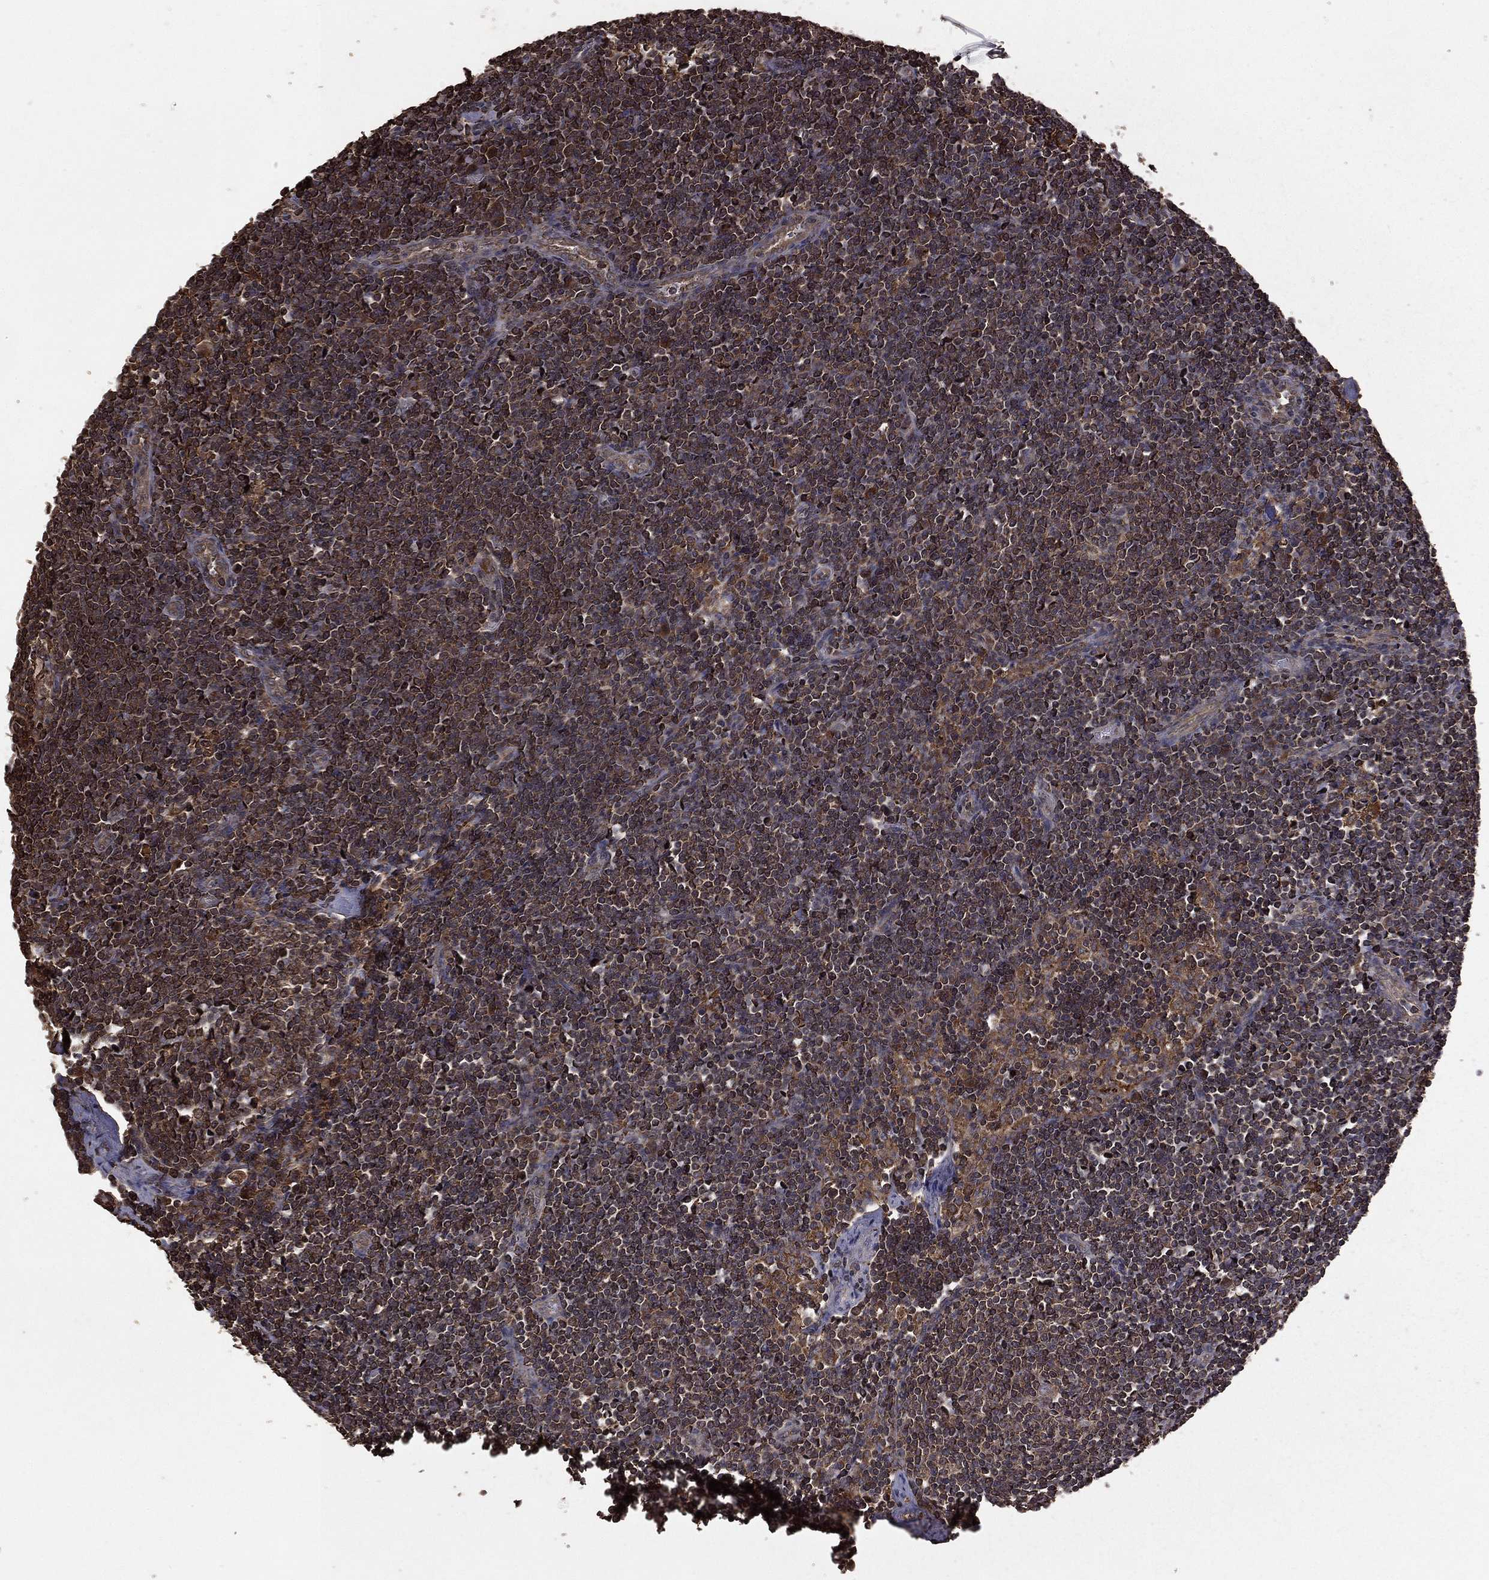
{"staining": {"intensity": "negative", "quantity": "none", "location": "none"}, "tissue": "lymph node", "cell_type": "Non-germinal center cells", "image_type": "normal", "snomed": [{"axis": "morphology", "description": "Normal tissue, NOS"}, {"axis": "morphology", "description": "Adenocarcinoma, NOS"}, {"axis": "topography", "description": "Lymph node"}, {"axis": "topography", "description": "Pancreas"}], "caption": "This is an immunohistochemistry histopathology image of normal lymph node. There is no expression in non-germinal center cells.", "gene": "BIRC6", "patient": {"sex": "female", "age": 58}}